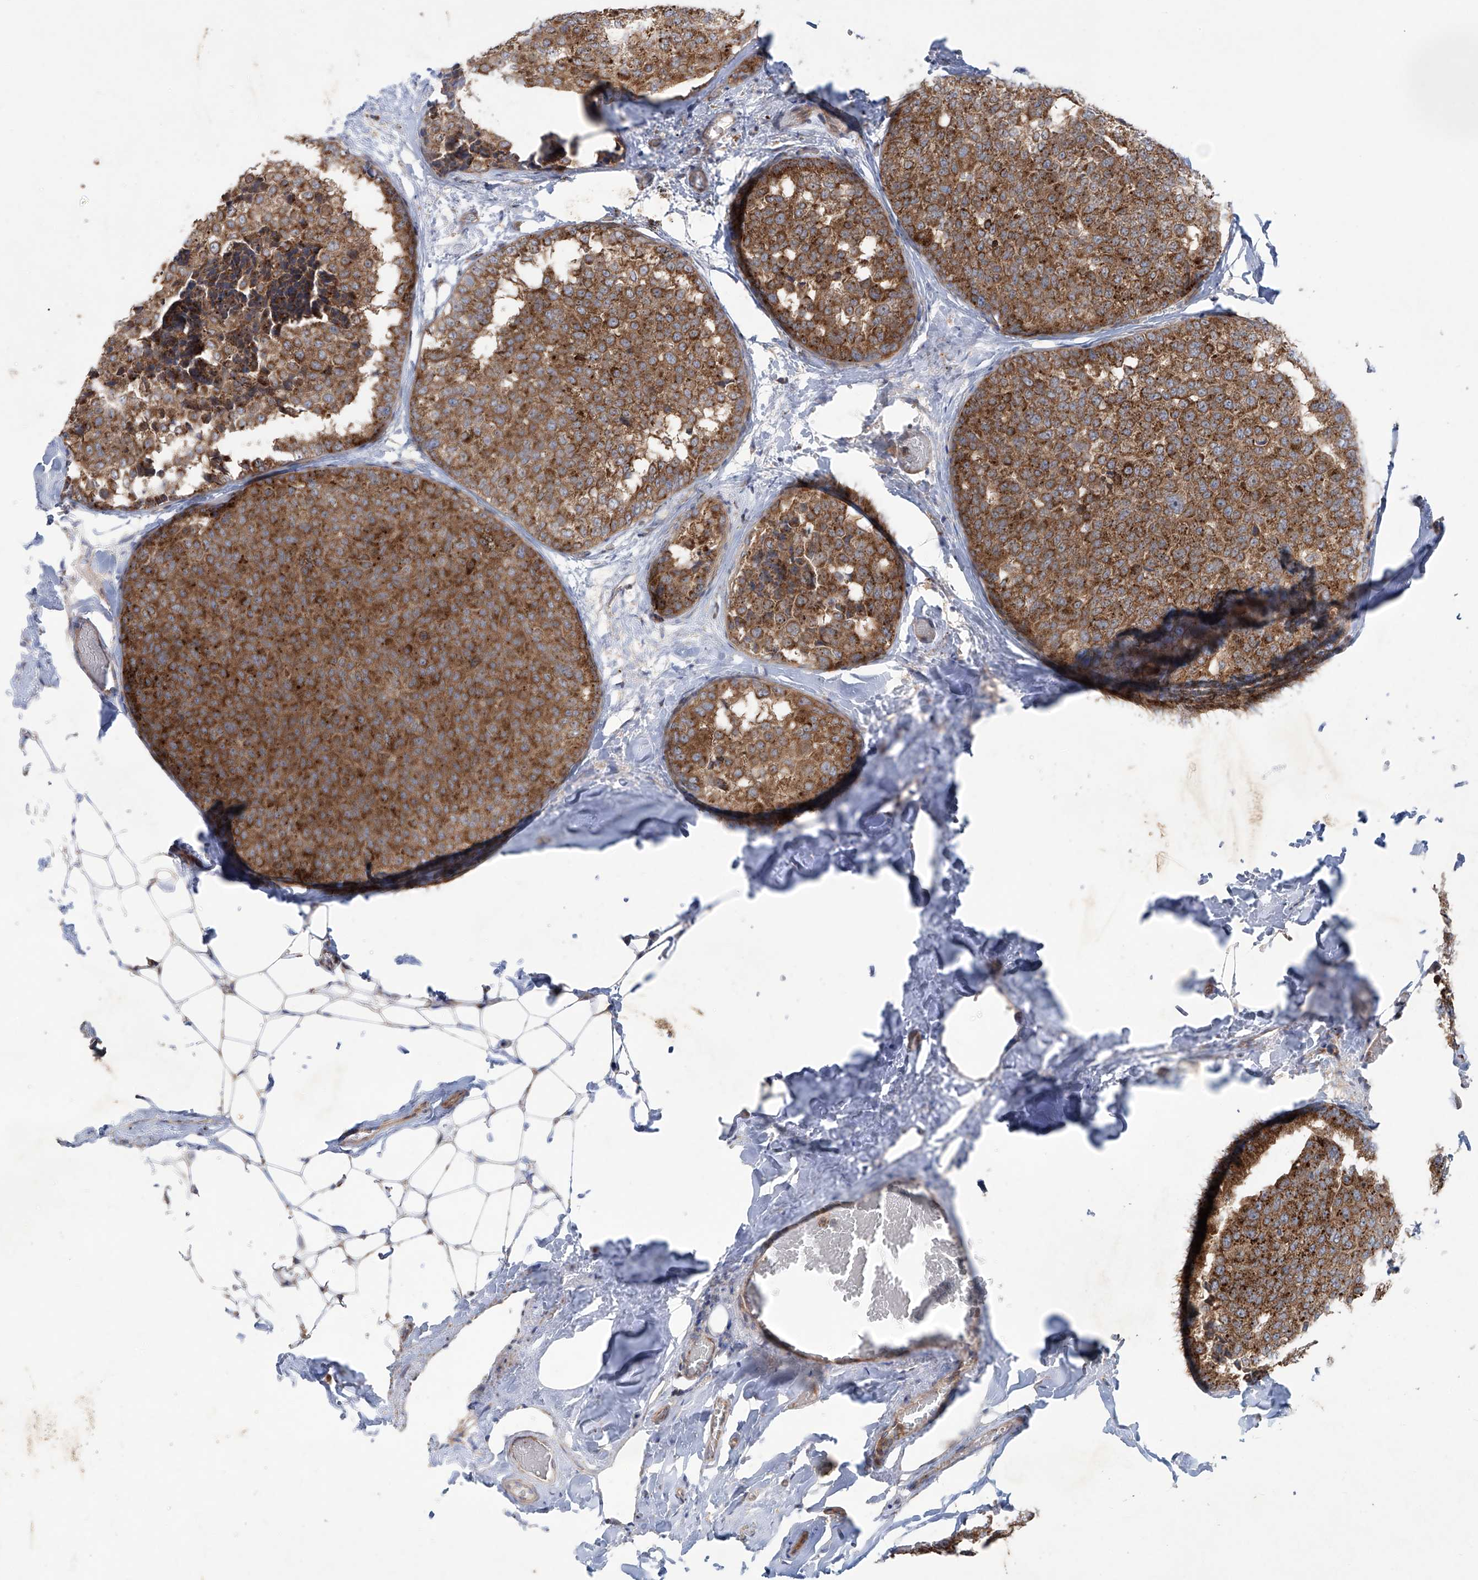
{"staining": {"intensity": "moderate", "quantity": ">75%", "location": "cytoplasmic/membranous"}, "tissue": "breast cancer", "cell_type": "Tumor cells", "image_type": "cancer", "snomed": [{"axis": "morphology", "description": "Normal tissue, NOS"}, {"axis": "morphology", "description": "Duct carcinoma"}, {"axis": "topography", "description": "Breast"}], "caption": "Human intraductal carcinoma (breast) stained with a protein marker displays moderate staining in tumor cells.", "gene": "KLC4", "patient": {"sex": "female", "age": 43}}